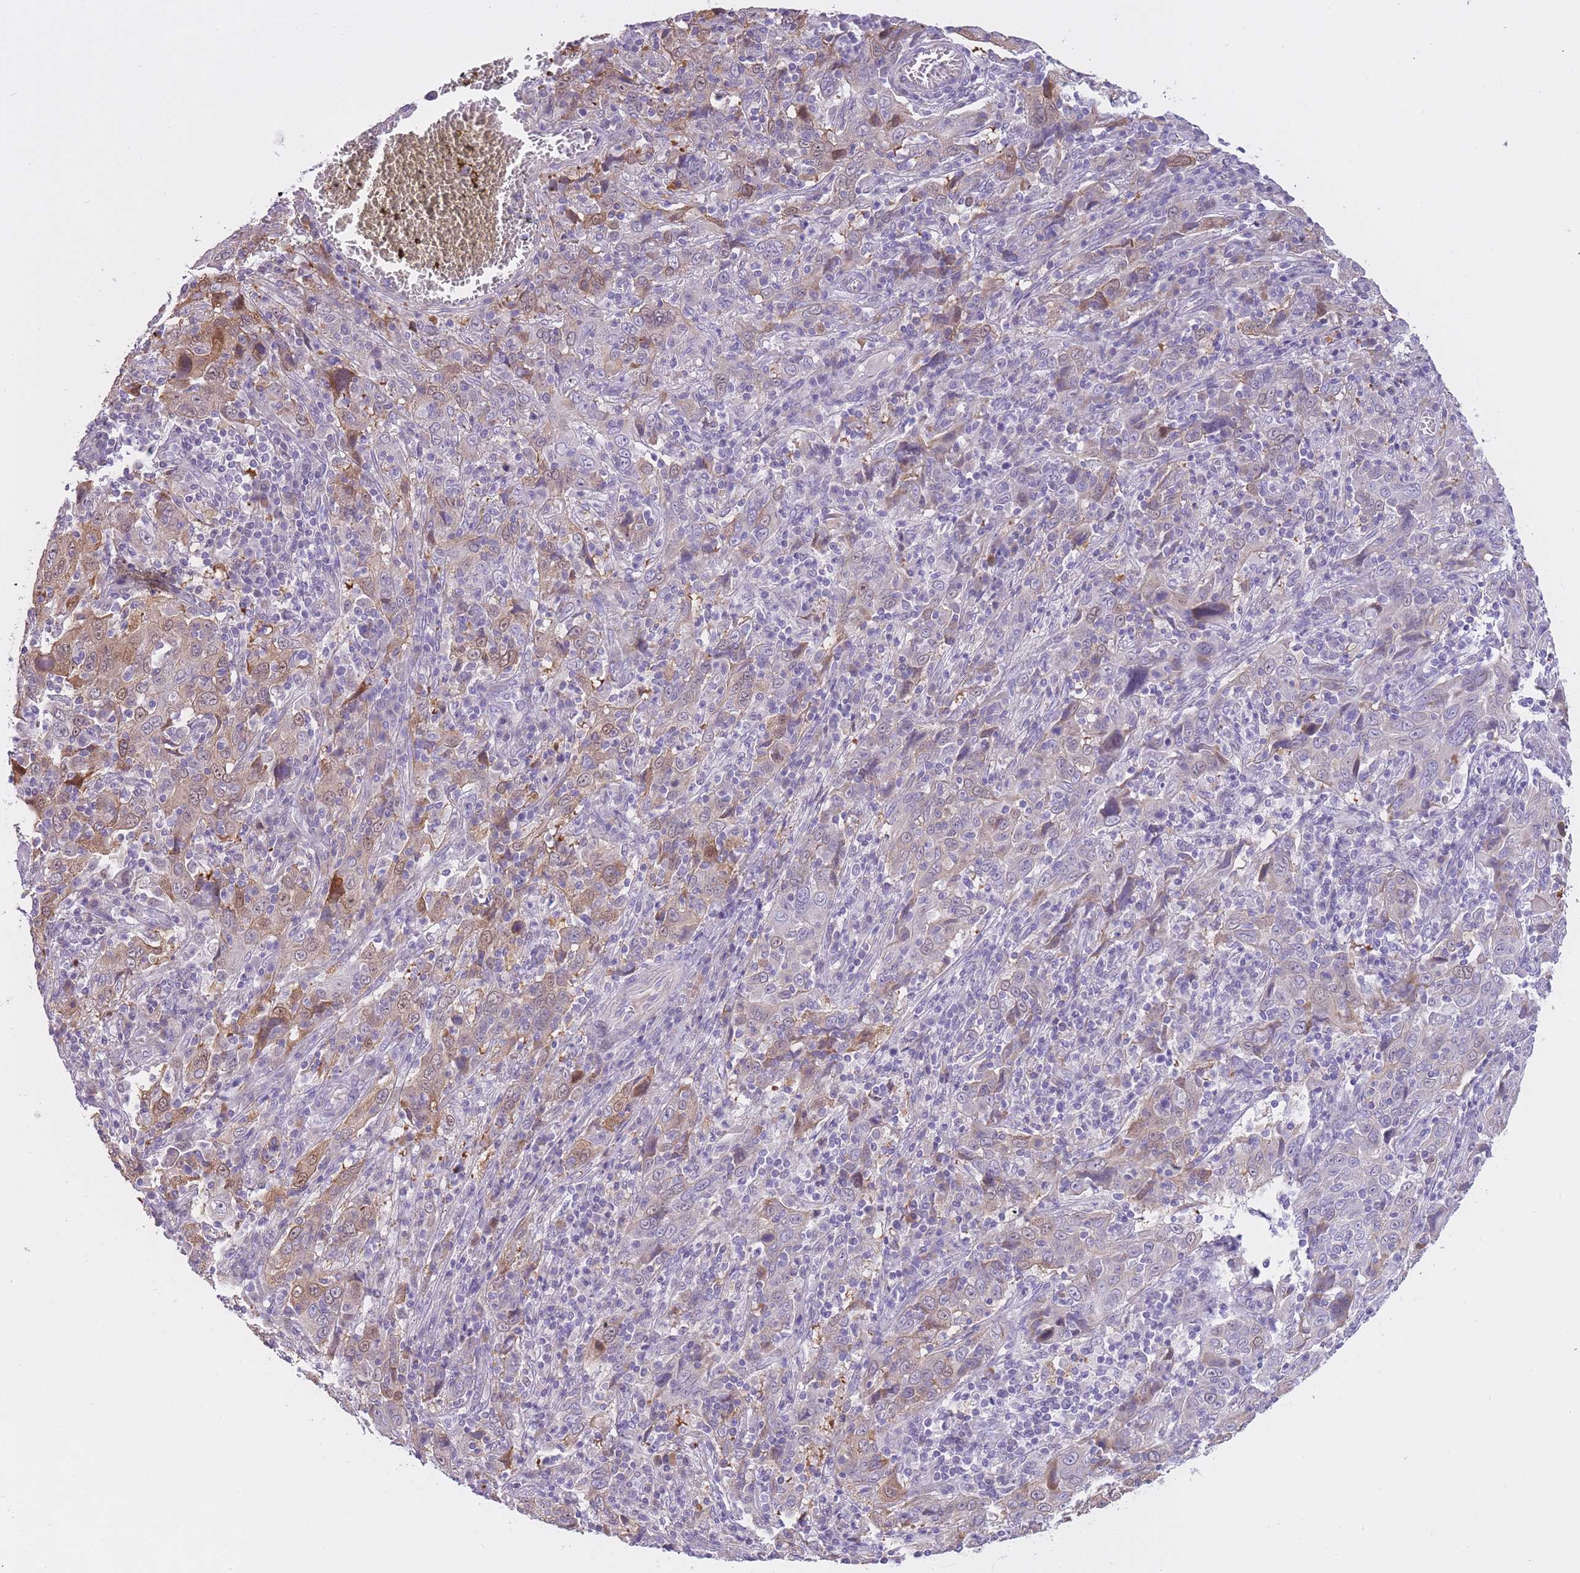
{"staining": {"intensity": "negative", "quantity": "none", "location": "none"}, "tissue": "cervical cancer", "cell_type": "Tumor cells", "image_type": "cancer", "snomed": [{"axis": "morphology", "description": "Squamous cell carcinoma, NOS"}, {"axis": "topography", "description": "Cervix"}], "caption": "Tumor cells show no significant staining in cervical cancer (squamous cell carcinoma).", "gene": "IMPG1", "patient": {"sex": "female", "age": 46}}